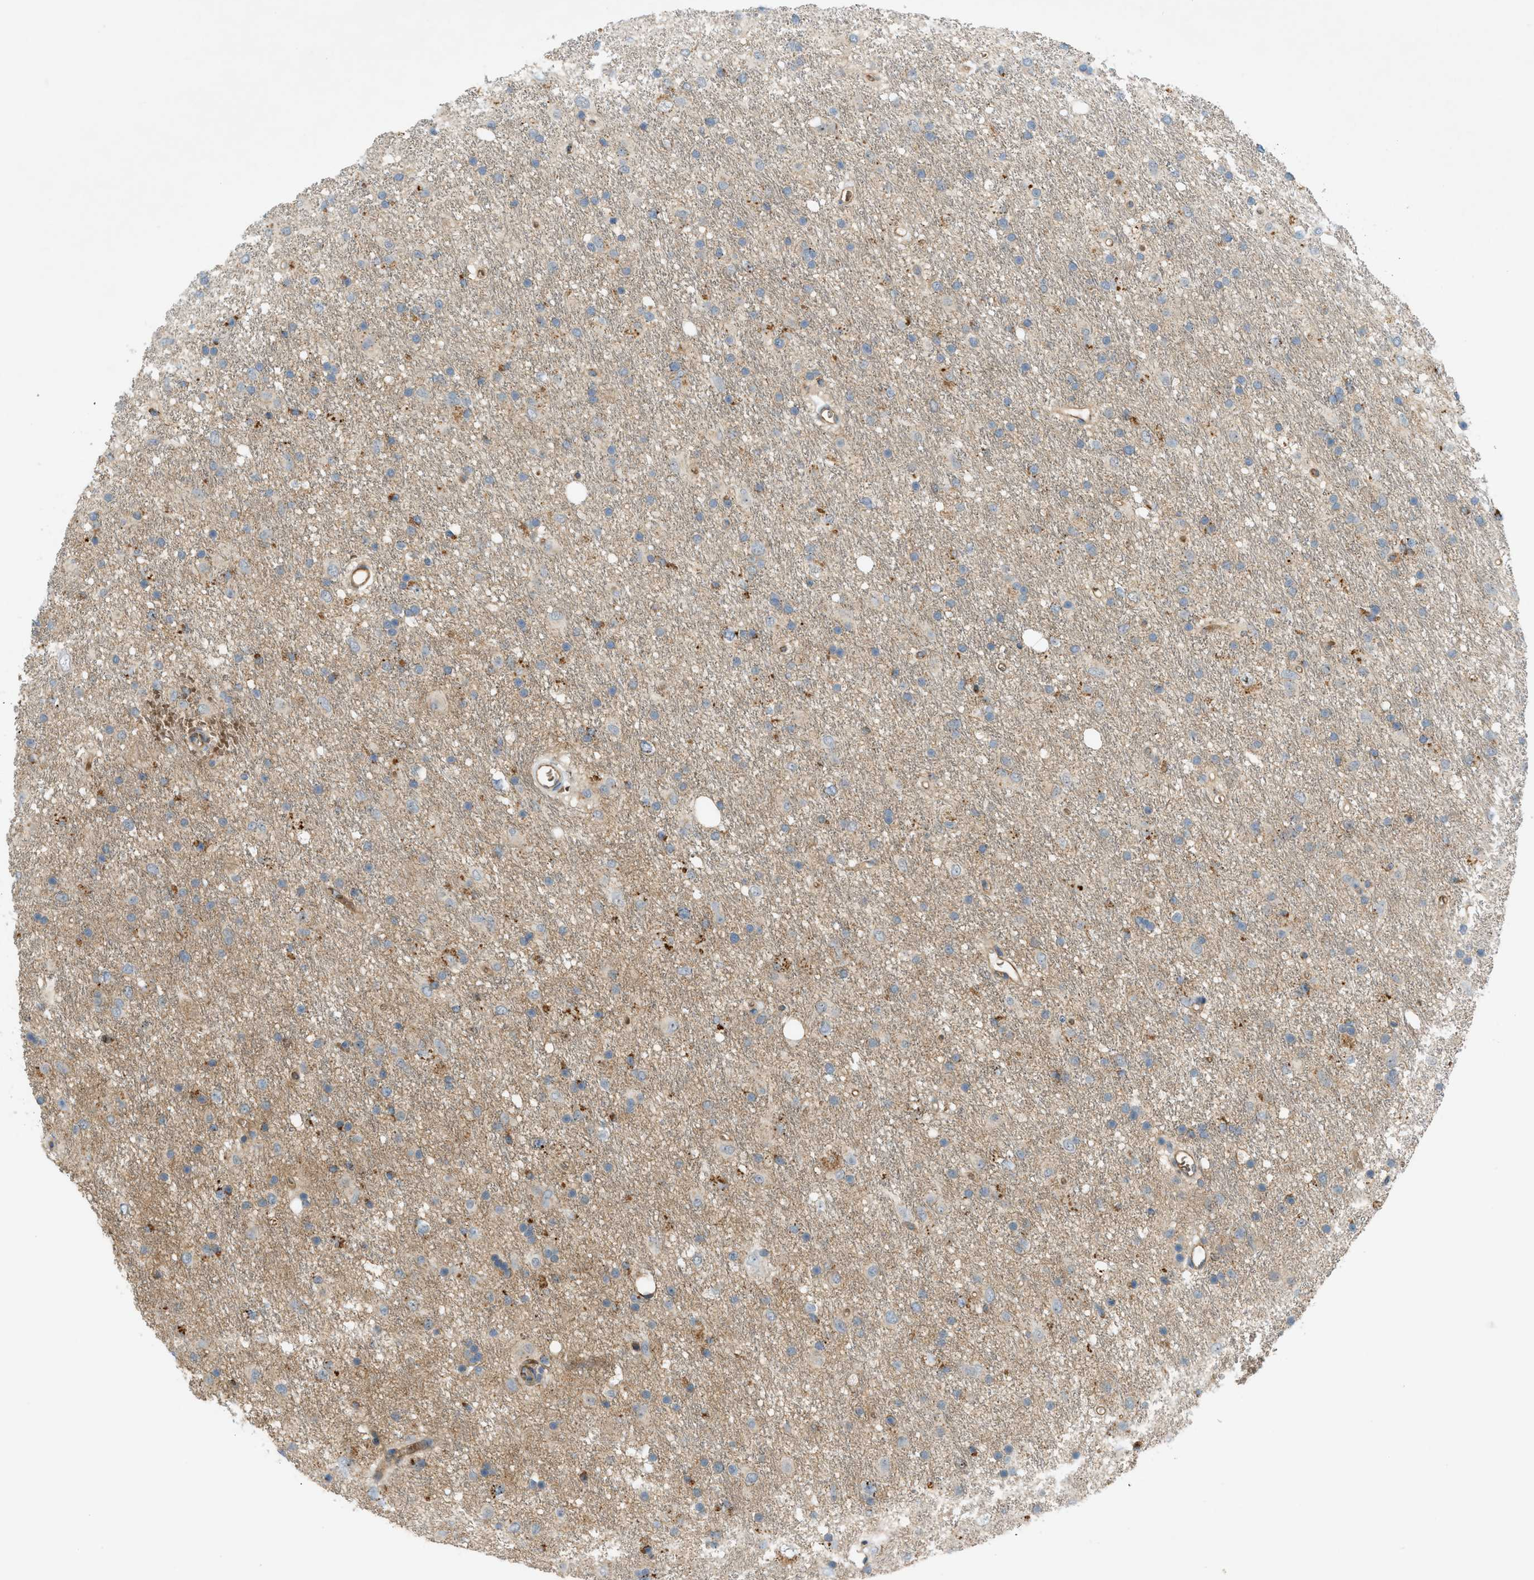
{"staining": {"intensity": "moderate", "quantity": "25%-75%", "location": "cytoplasmic/membranous"}, "tissue": "glioma", "cell_type": "Tumor cells", "image_type": "cancer", "snomed": [{"axis": "morphology", "description": "Glioma, malignant, Low grade"}, {"axis": "topography", "description": "Brain"}], "caption": "Immunohistochemistry image of neoplastic tissue: human low-grade glioma (malignant) stained using IHC shows medium levels of moderate protein expression localized specifically in the cytoplasmic/membranous of tumor cells, appearing as a cytoplasmic/membranous brown color.", "gene": "GRK6", "patient": {"sex": "male", "age": 77}}